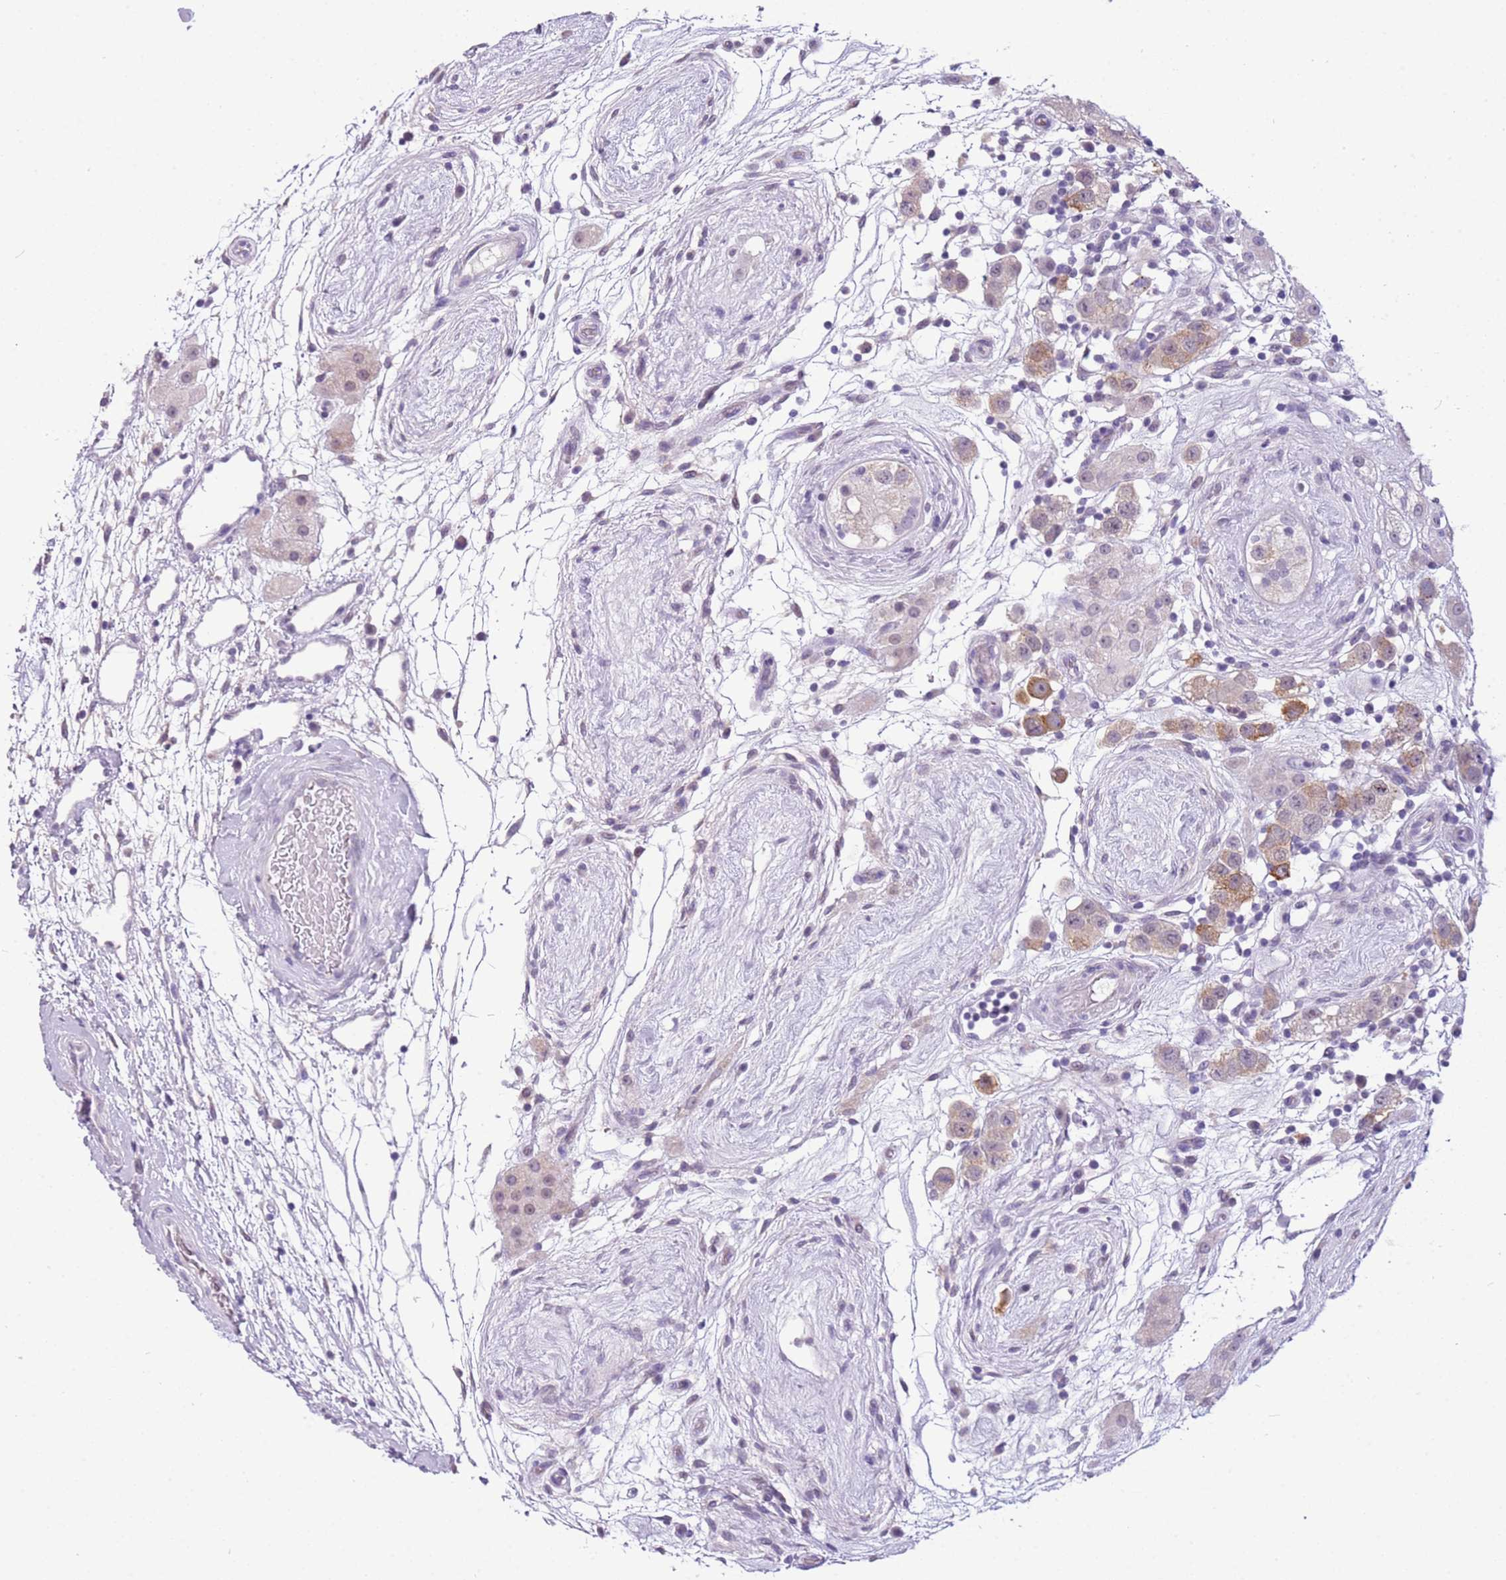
{"staining": {"intensity": "moderate", "quantity": "<25%", "location": "cytoplasmic/membranous"}, "tissue": "testis cancer", "cell_type": "Tumor cells", "image_type": "cancer", "snomed": [{"axis": "morphology", "description": "Seminoma, NOS"}, {"axis": "topography", "description": "Testis"}], "caption": "Moderate cytoplasmic/membranous positivity for a protein is present in about <25% of tumor cells of testis cancer (seminoma) using immunohistochemistry (IHC).", "gene": "FAM120C", "patient": {"sex": "male", "age": 34}}